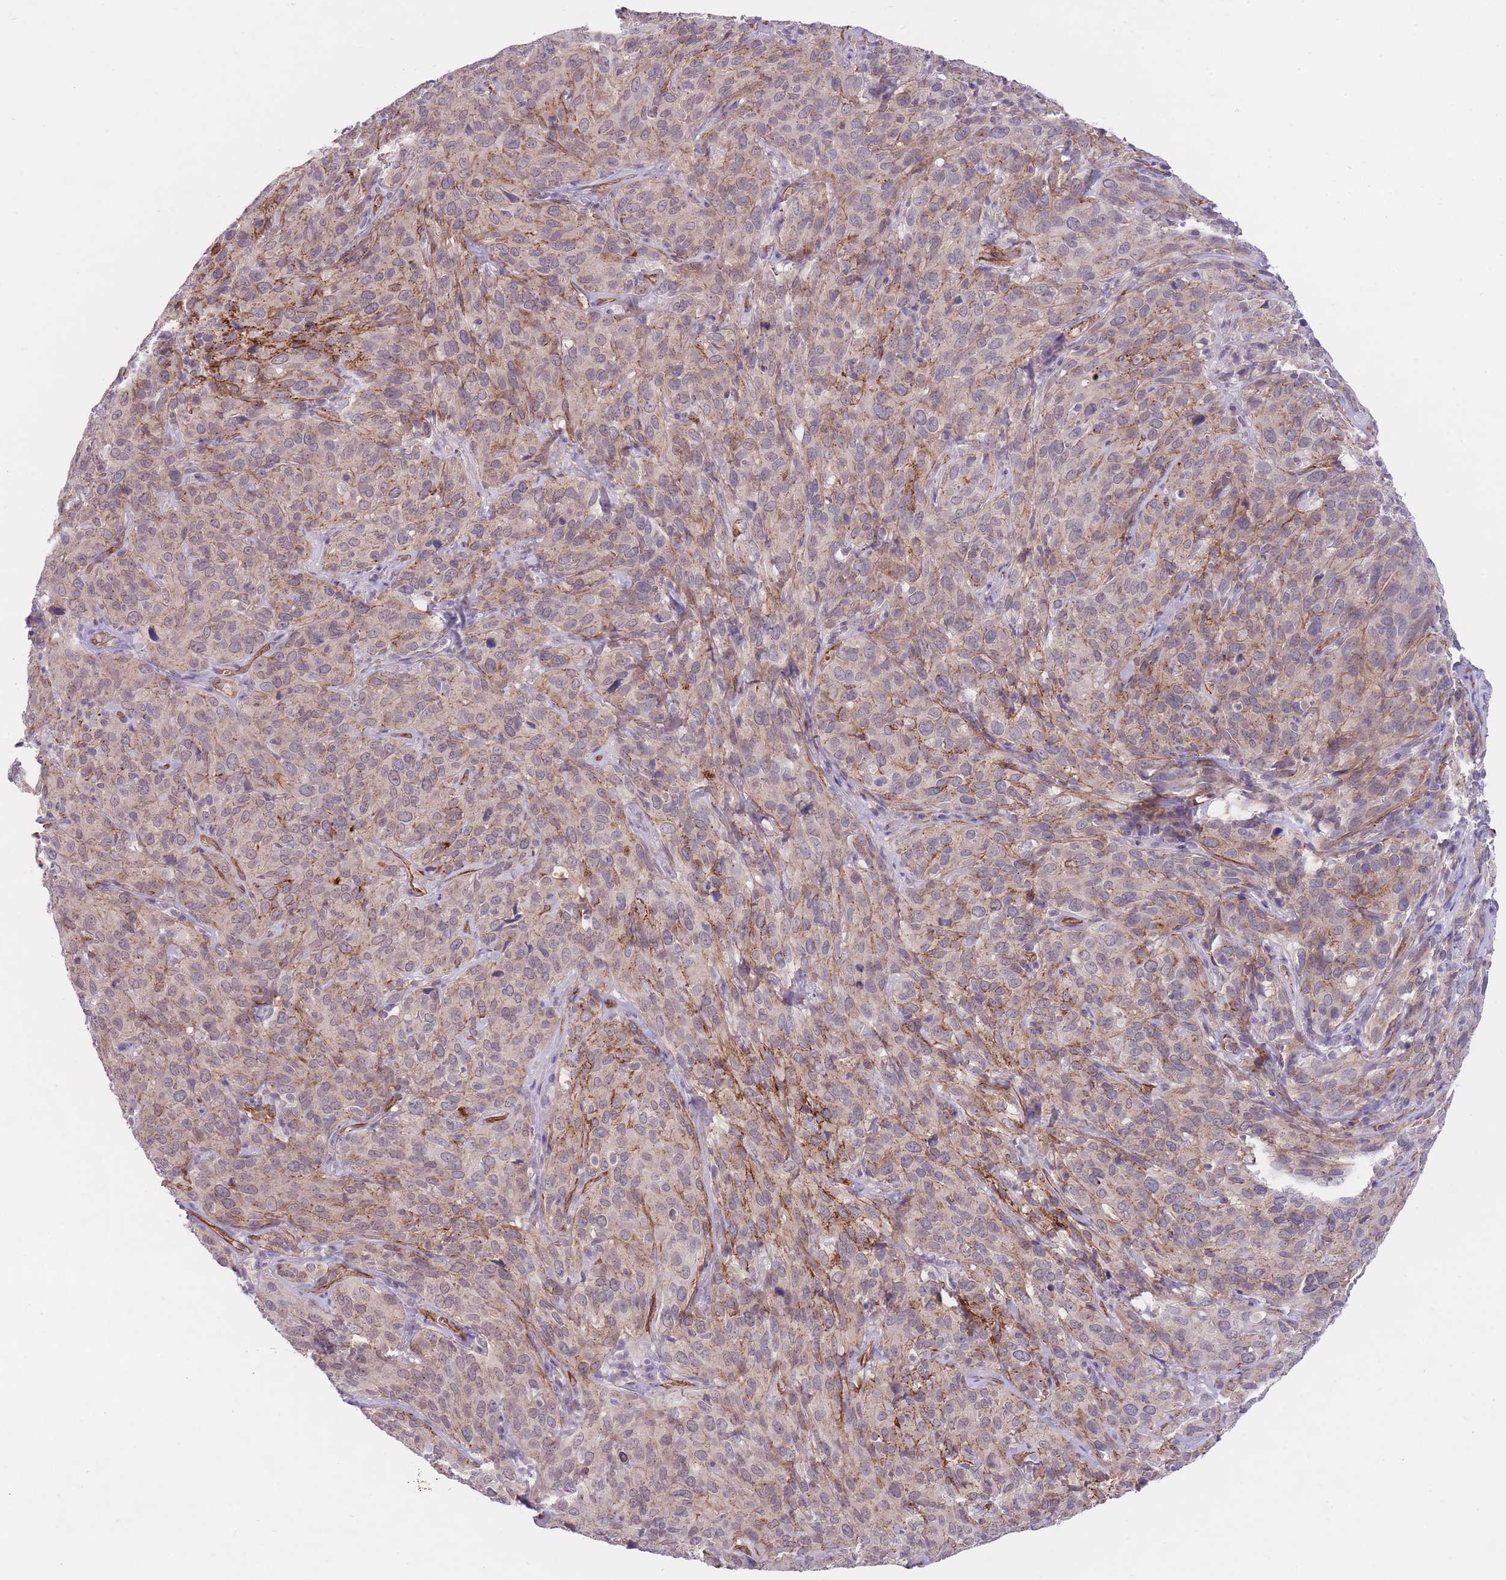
{"staining": {"intensity": "weak", "quantity": "25%-75%", "location": "cytoplasmic/membranous"}, "tissue": "cervical cancer", "cell_type": "Tumor cells", "image_type": "cancer", "snomed": [{"axis": "morphology", "description": "Squamous cell carcinoma, NOS"}, {"axis": "topography", "description": "Cervix"}], "caption": "Cervical squamous cell carcinoma stained with a brown dye shows weak cytoplasmic/membranous positive staining in about 25%-75% of tumor cells.", "gene": "QTRT1", "patient": {"sex": "female", "age": 51}}